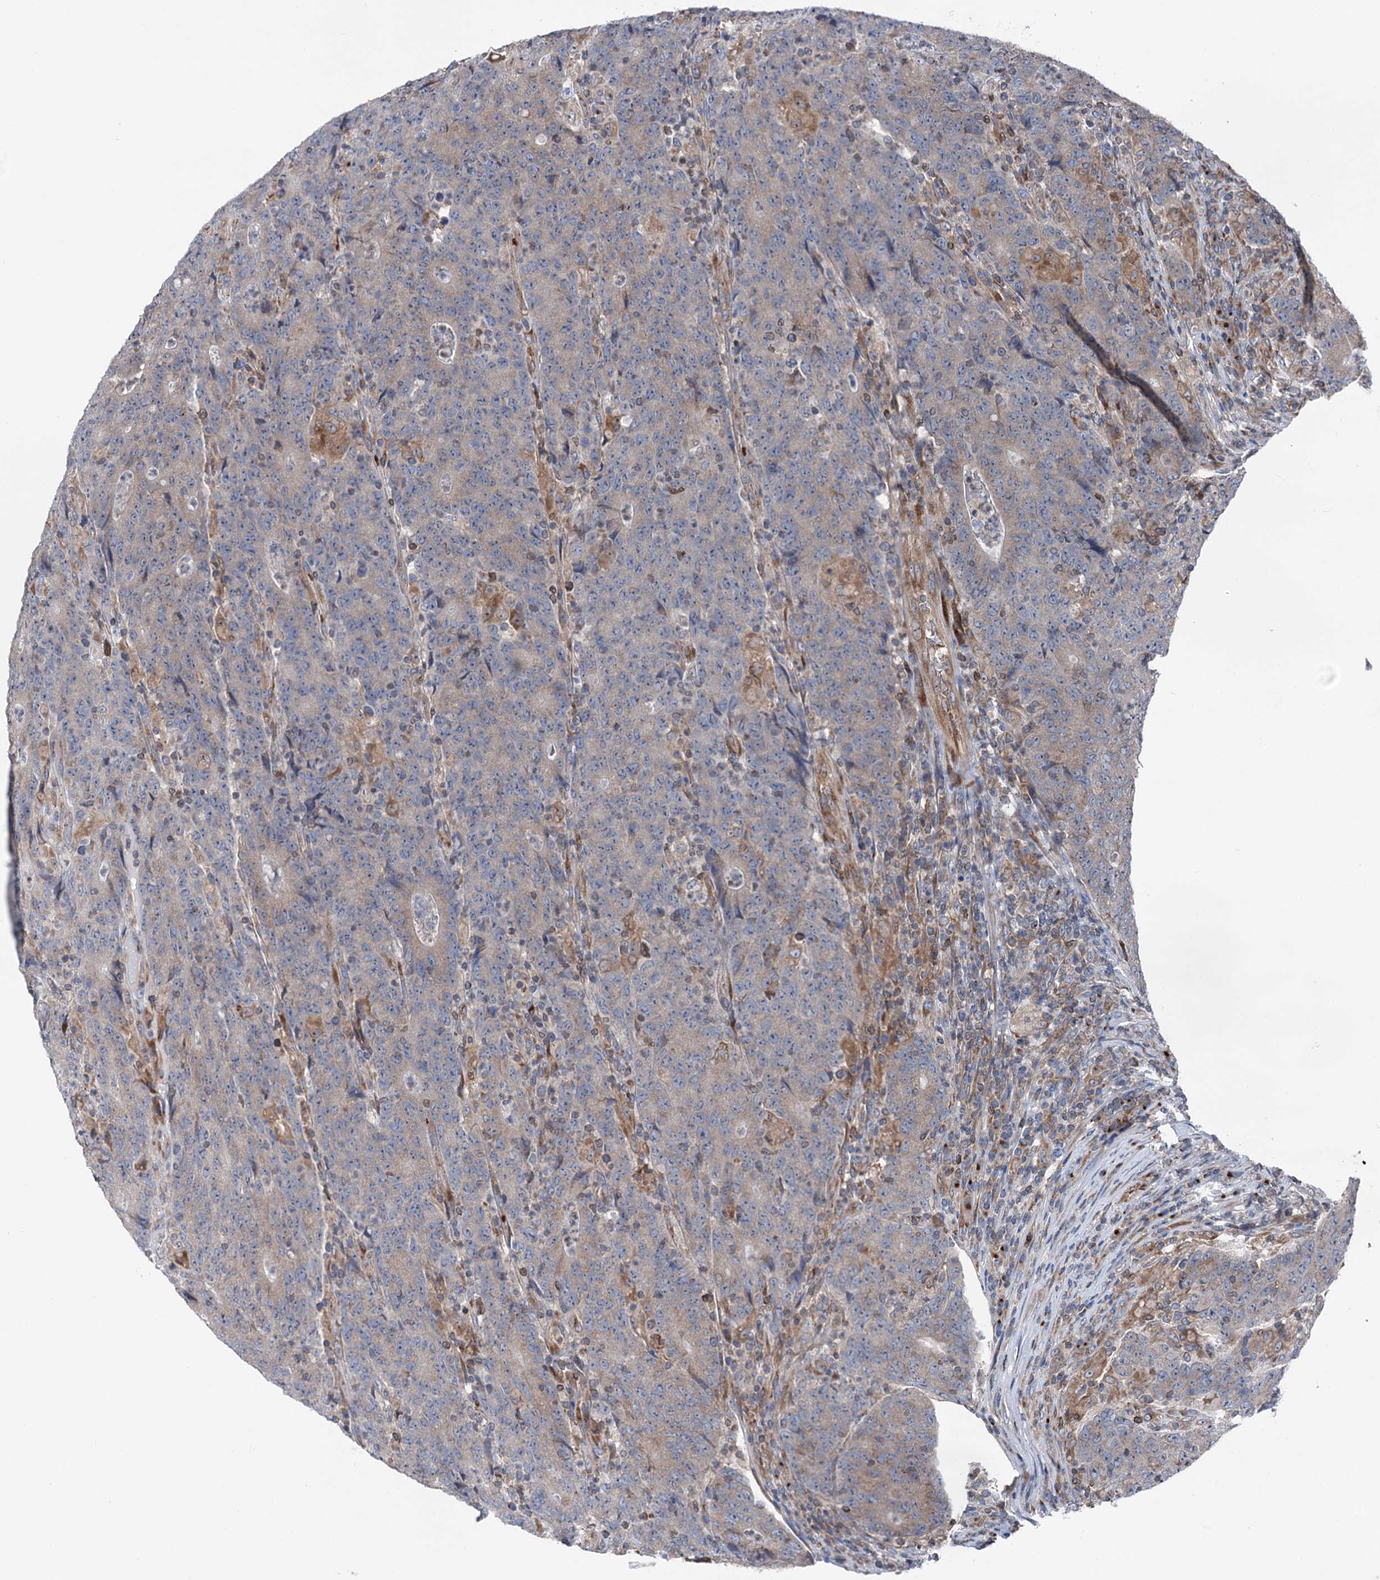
{"staining": {"intensity": "negative", "quantity": "none", "location": "none"}, "tissue": "colorectal cancer", "cell_type": "Tumor cells", "image_type": "cancer", "snomed": [{"axis": "morphology", "description": "Adenocarcinoma, NOS"}, {"axis": "topography", "description": "Colon"}], "caption": "Immunohistochemistry (IHC) histopathology image of neoplastic tissue: human colorectal cancer stained with DAB reveals no significant protein expression in tumor cells.", "gene": "EIPR1", "patient": {"sex": "female", "age": 75}}